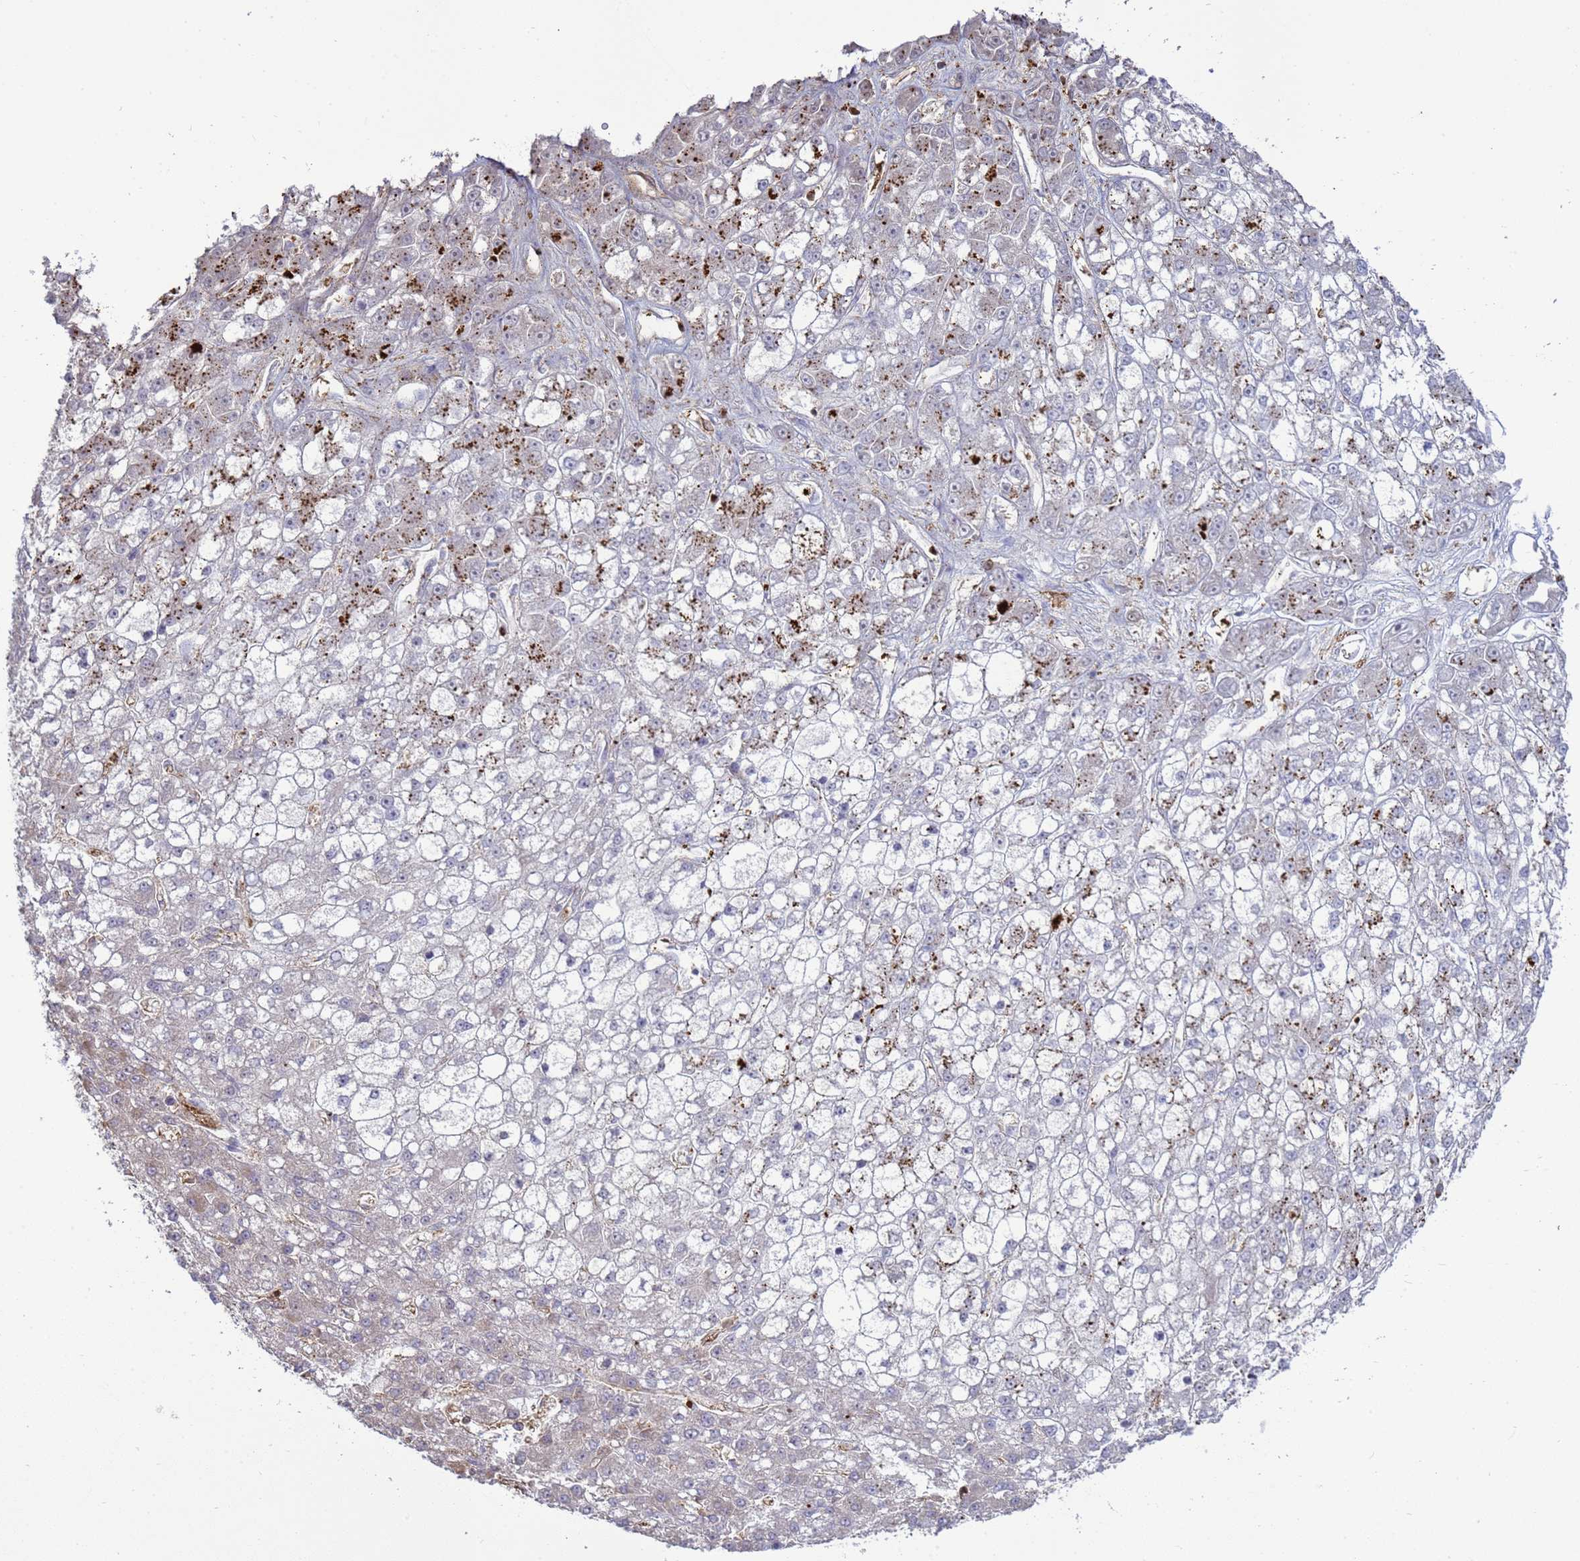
{"staining": {"intensity": "negative", "quantity": "none", "location": "none"}, "tissue": "liver cancer", "cell_type": "Tumor cells", "image_type": "cancer", "snomed": [{"axis": "morphology", "description": "Carcinoma, Hepatocellular, NOS"}, {"axis": "topography", "description": "Liver"}], "caption": "Immunohistochemistry photomicrograph of neoplastic tissue: liver cancer (hepatocellular carcinoma) stained with DAB (3,3'-diaminobenzidine) shows no significant protein staining in tumor cells.", "gene": "ZBTB8OS", "patient": {"sex": "male", "age": 67}}